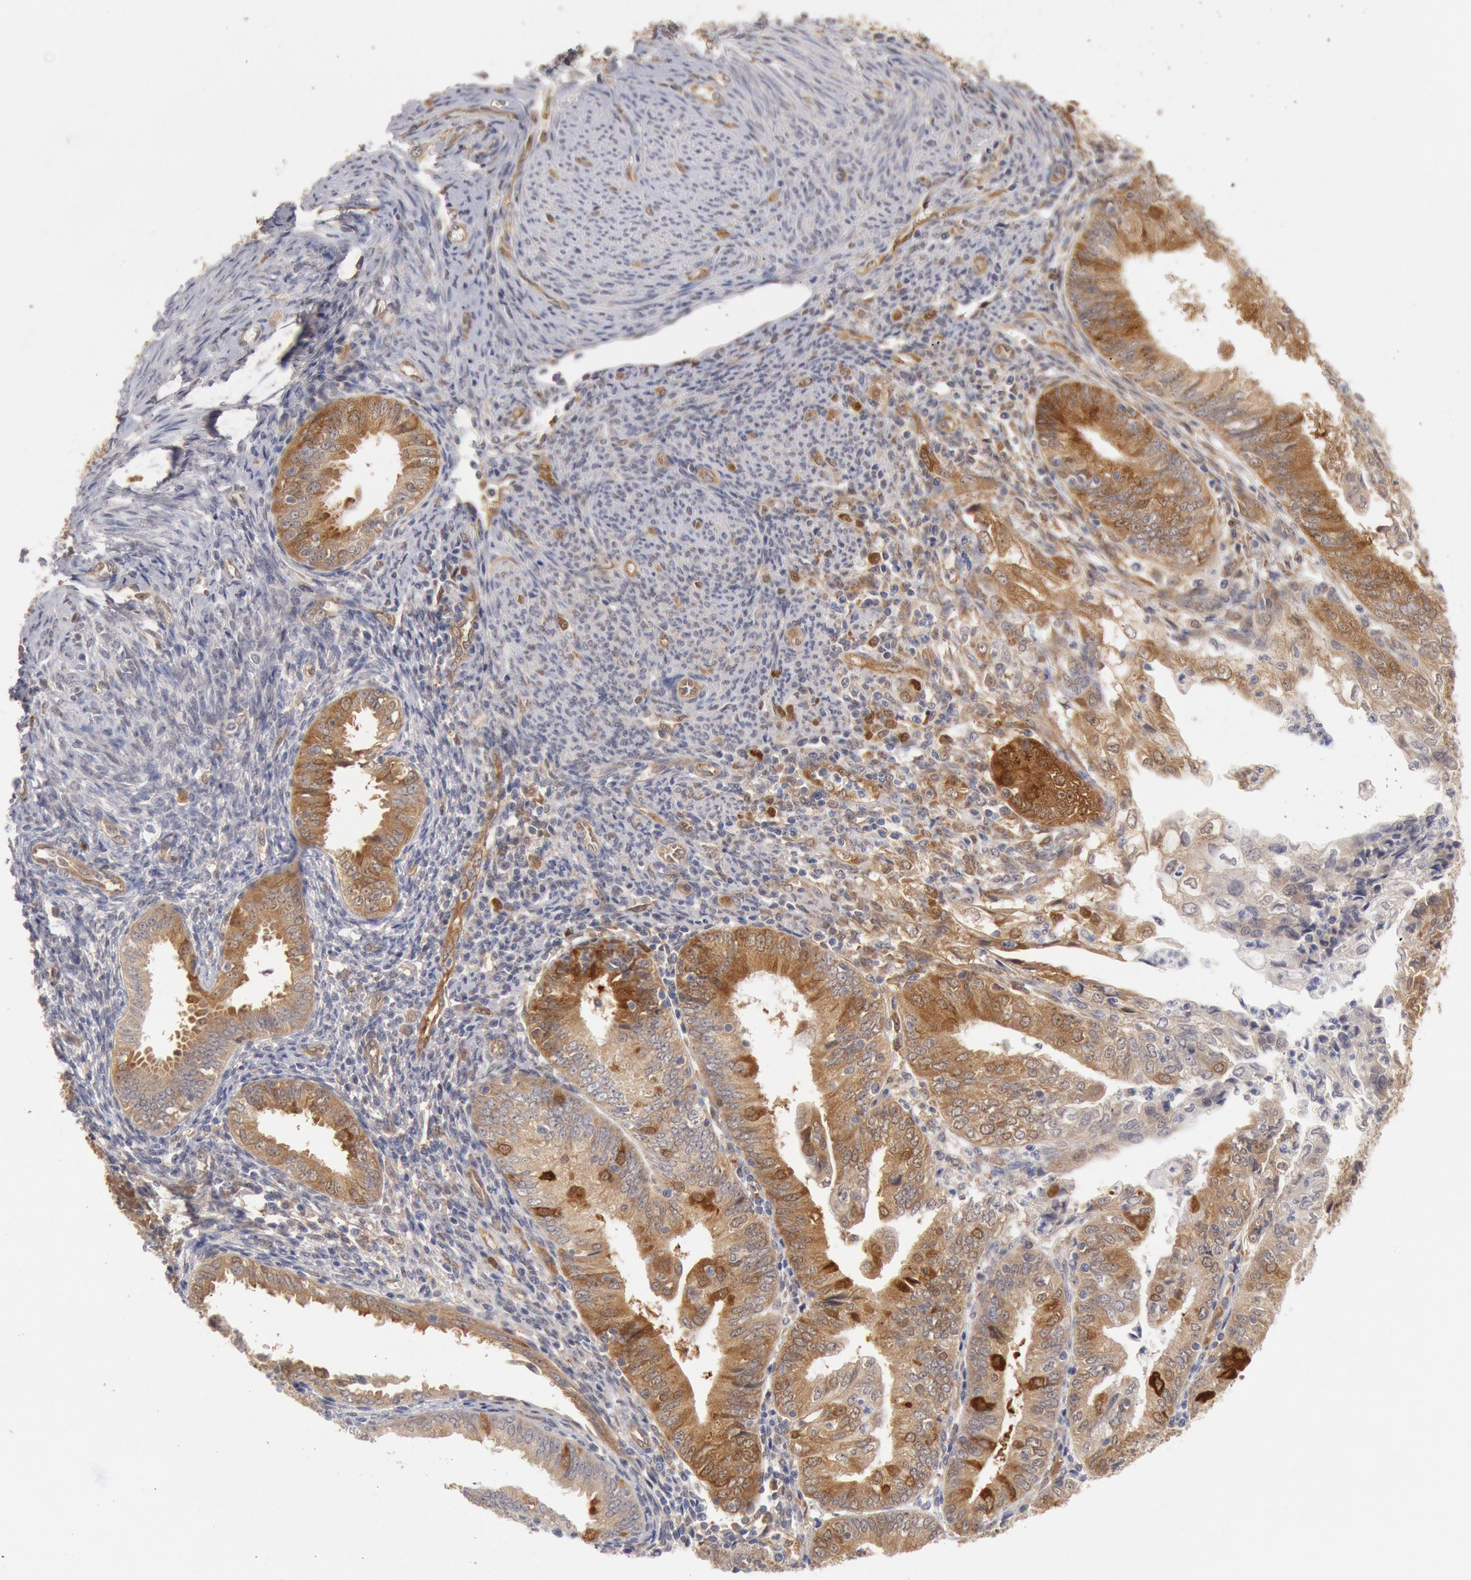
{"staining": {"intensity": "moderate", "quantity": "<25%", "location": "cytoplasmic/membranous"}, "tissue": "endometrial cancer", "cell_type": "Tumor cells", "image_type": "cancer", "snomed": [{"axis": "morphology", "description": "Adenocarcinoma, NOS"}, {"axis": "topography", "description": "Endometrium"}], "caption": "Tumor cells reveal moderate cytoplasmic/membranous positivity in about <25% of cells in endometrial cancer.", "gene": "DNAJA1", "patient": {"sex": "female", "age": 55}}